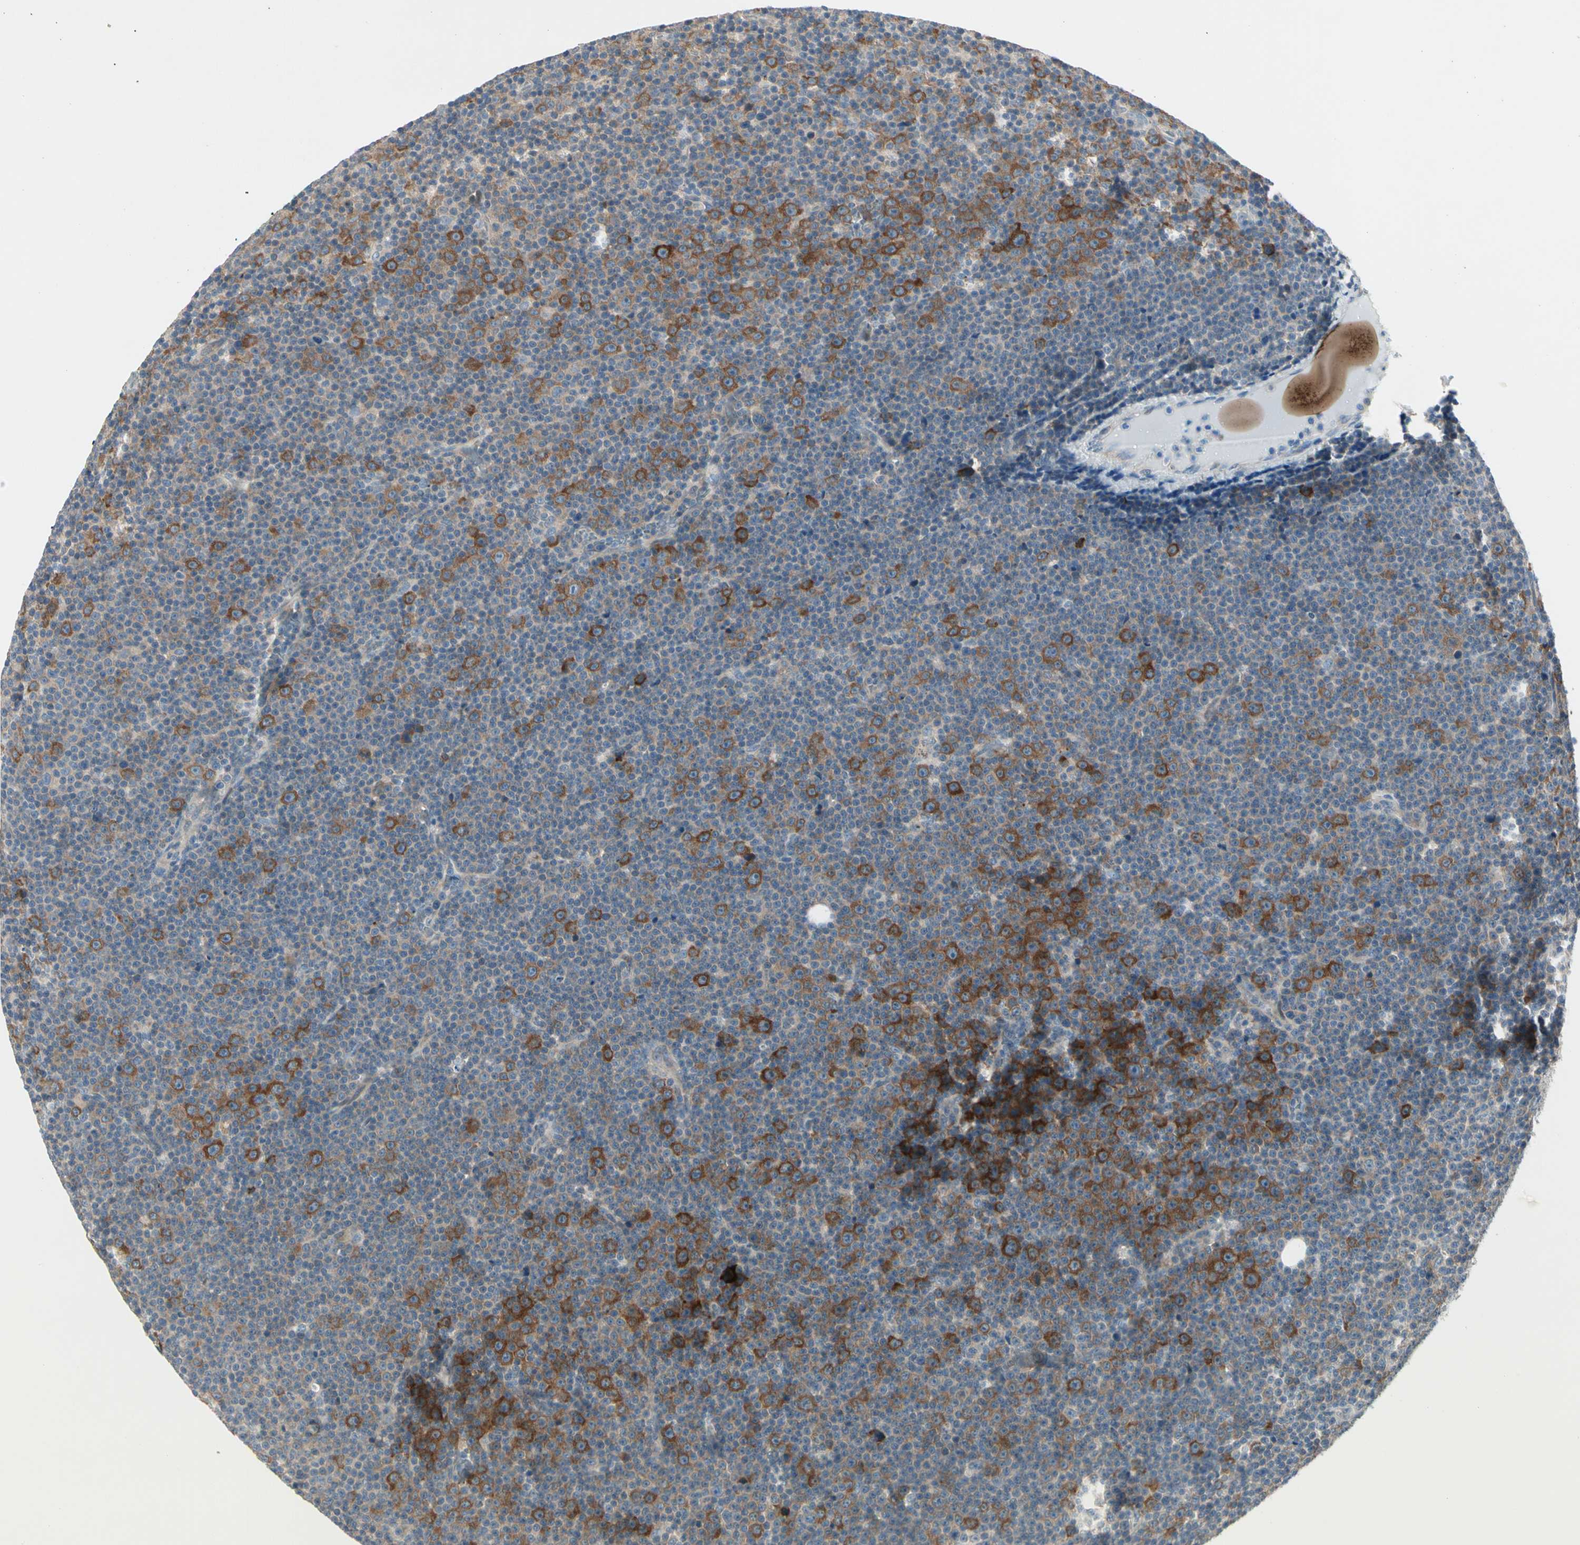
{"staining": {"intensity": "moderate", "quantity": ">75%", "location": "cytoplasmic/membranous"}, "tissue": "lymphoma", "cell_type": "Tumor cells", "image_type": "cancer", "snomed": [{"axis": "morphology", "description": "Malignant lymphoma, non-Hodgkin's type, Low grade"}, {"axis": "topography", "description": "Lymph node"}], "caption": "There is medium levels of moderate cytoplasmic/membranous expression in tumor cells of lymphoma, as demonstrated by immunohistochemical staining (brown color).", "gene": "IL1R1", "patient": {"sex": "female", "age": 67}}